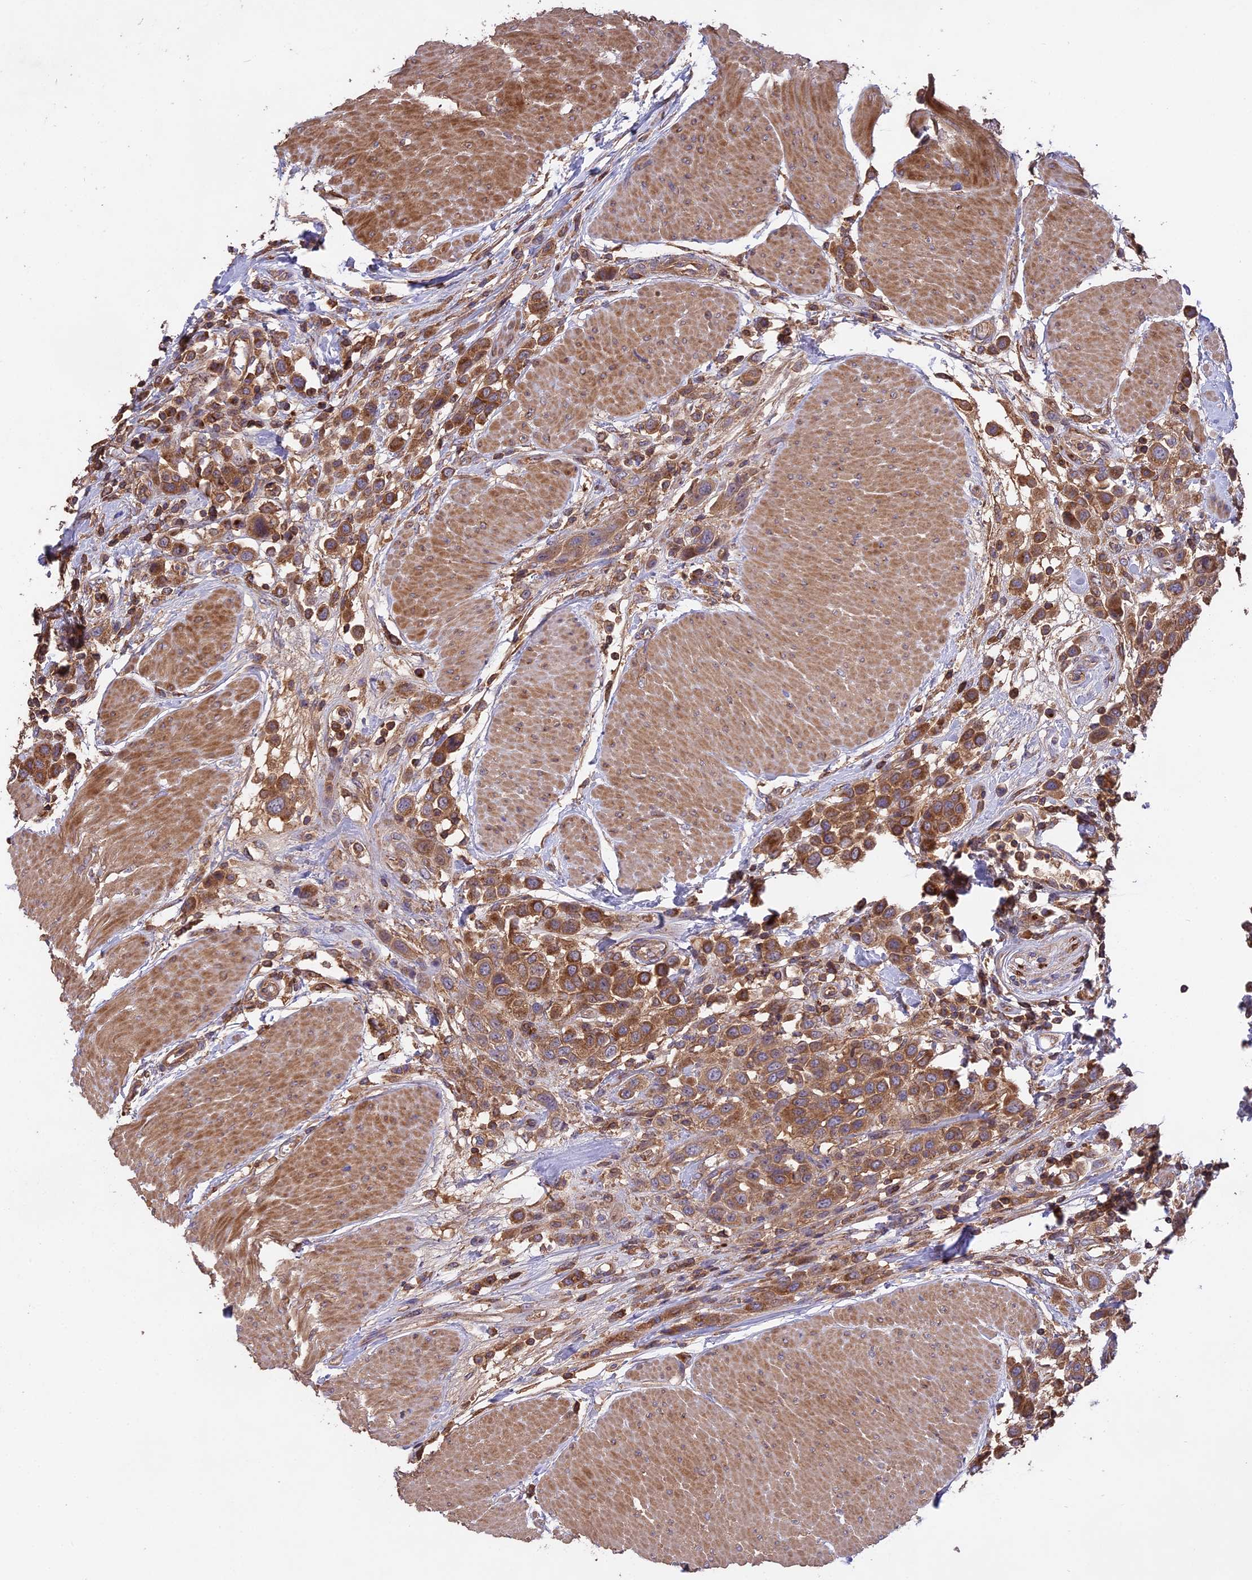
{"staining": {"intensity": "moderate", "quantity": ">75%", "location": "cytoplasmic/membranous"}, "tissue": "urothelial cancer", "cell_type": "Tumor cells", "image_type": "cancer", "snomed": [{"axis": "morphology", "description": "Urothelial carcinoma, High grade"}, {"axis": "topography", "description": "Urinary bladder"}], "caption": "Immunohistochemical staining of urothelial cancer reveals medium levels of moderate cytoplasmic/membranous staining in about >75% of tumor cells. Using DAB (3,3'-diaminobenzidine) (brown) and hematoxylin (blue) stains, captured at high magnification using brightfield microscopy.", "gene": "NUDT8", "patient": {"sex": "male", "age": 50}}